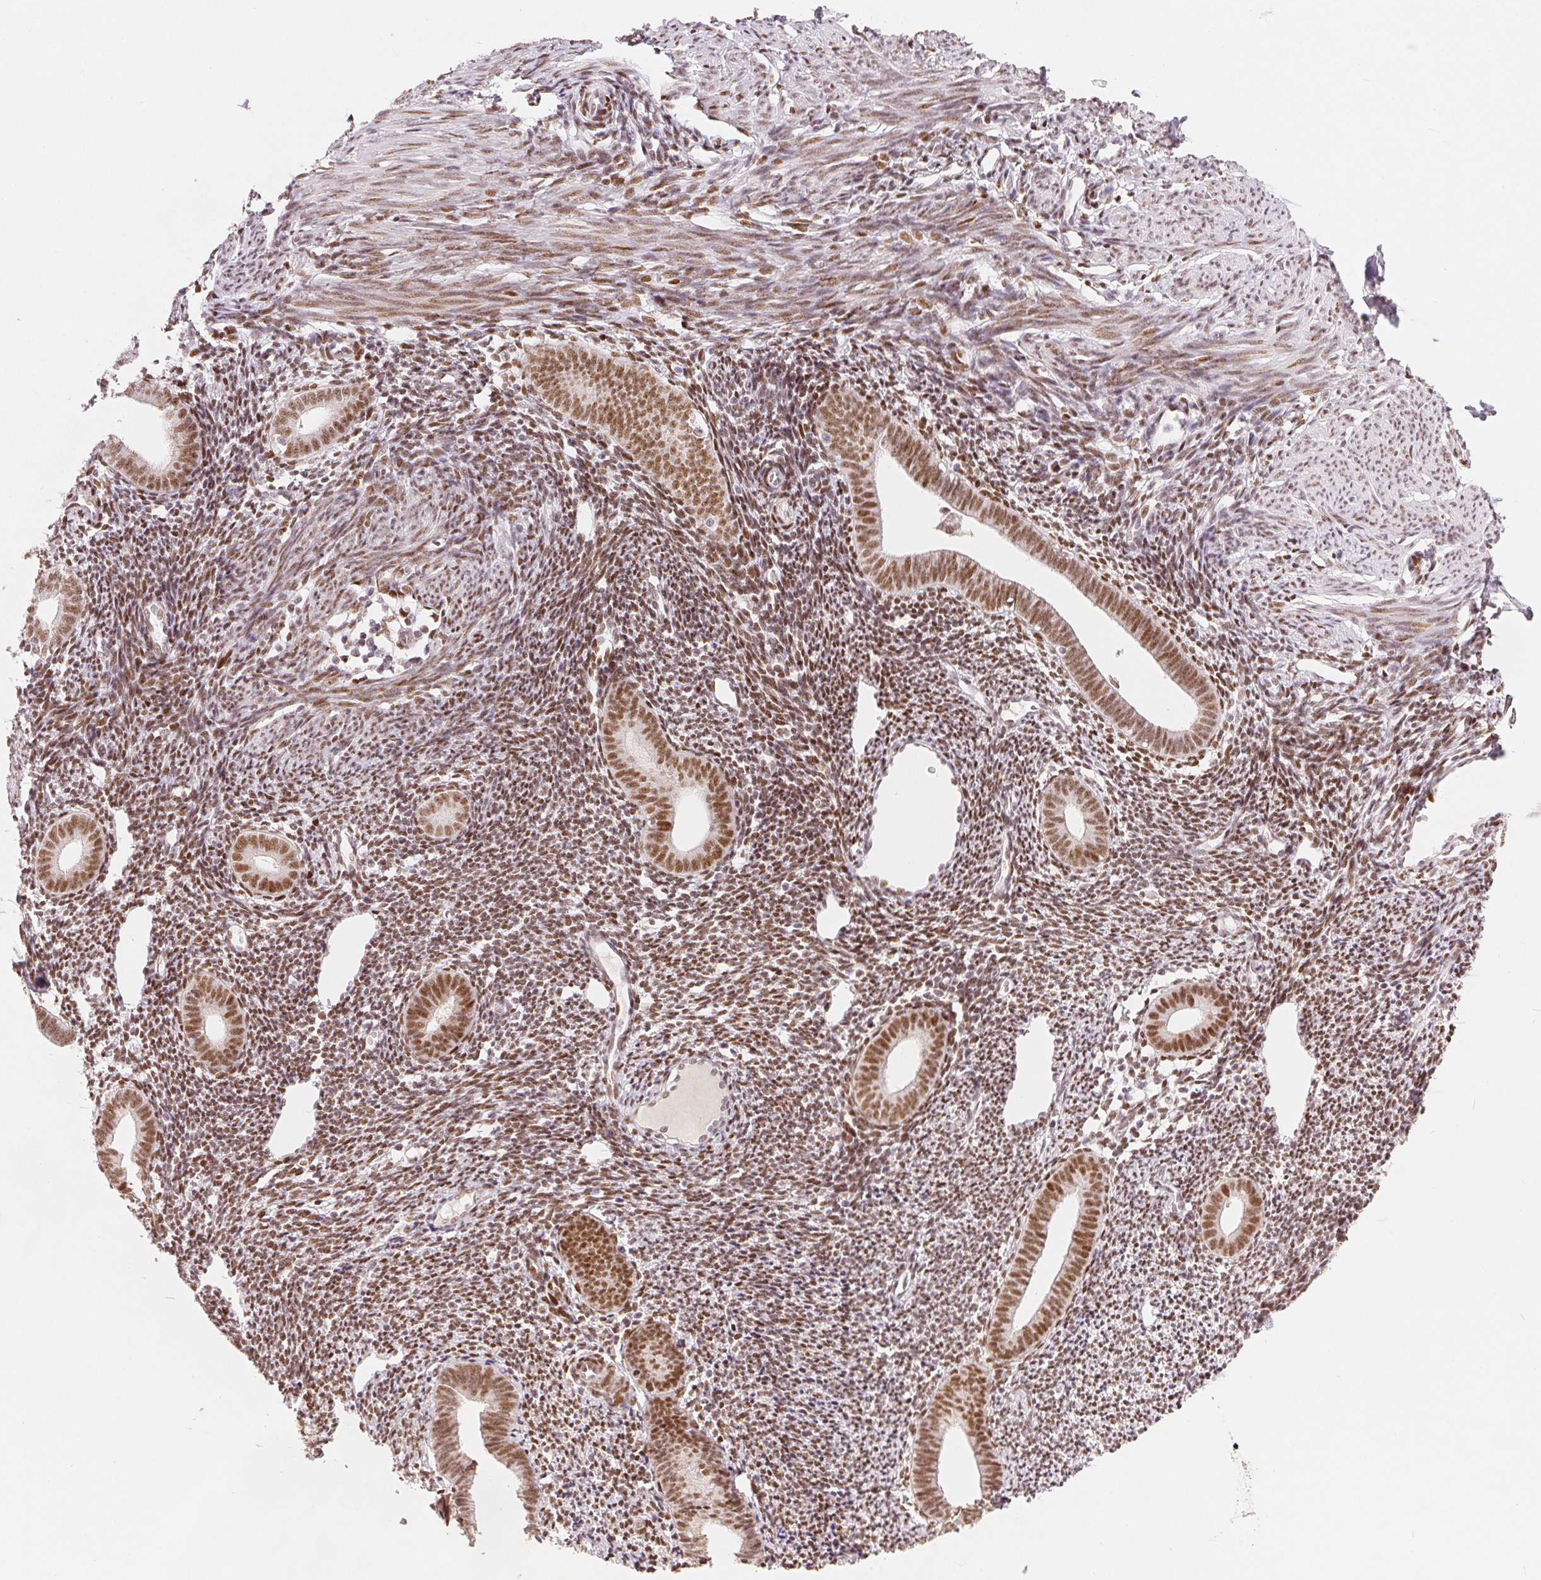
{"staining": {"intensity": "moderate", "quantity": ">75%", "location": "nuclear"}, "tissue": "endometrium", "cell_type": "Cells in endometrial stroma", "image_type": "normal", "snomed": [{"axis": "morphology", "description": "Normal tissue, NOS"}, {"axis": "topography", "description": "Endometrium"}], "caption": "Moderate nuclear expression is seen in about >75% of cells in endometrial stroma in benign endometrium.", "gene": "ZNF703", "patient": {"sex": "female", "age": 39}}